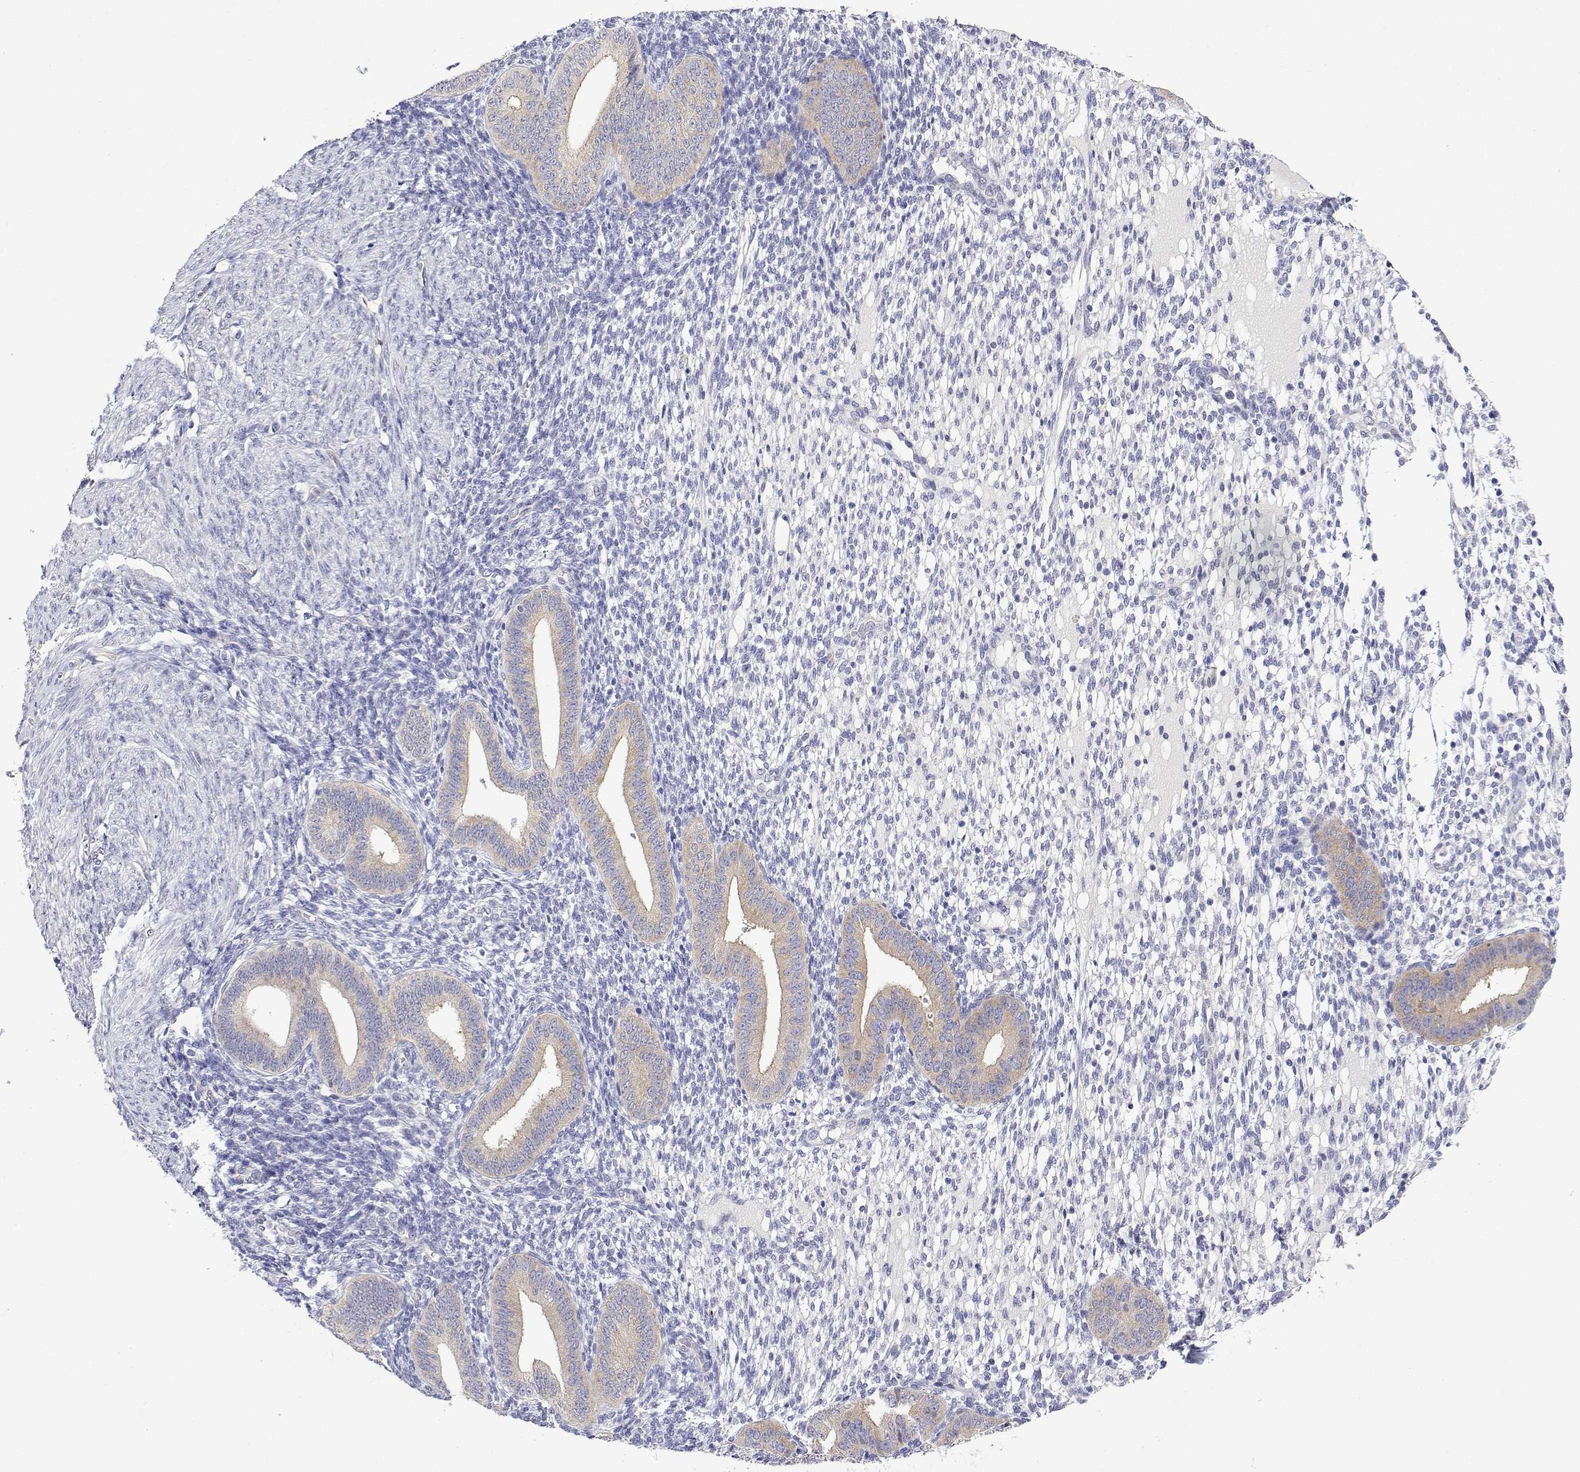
{"staining": {"intensity": "negative", "quantity": "none", "location": "none"}, "tissue": "endometrium", "cell_type": "Cells in endometrial stroma", "image_type": "normal", "snomed": [{"axis": "morphology", "description": "Normal tissue, NOS"}, {"axis": "topography", "description": "Endometrium"}], "caption": "An image of human endometrium is negative for staining in cells in endometrial stroma. (DAB immunohistochemistry, high magnification).", "gene": "PLCB1", "patient": {"sex": "female", "age": 40}}